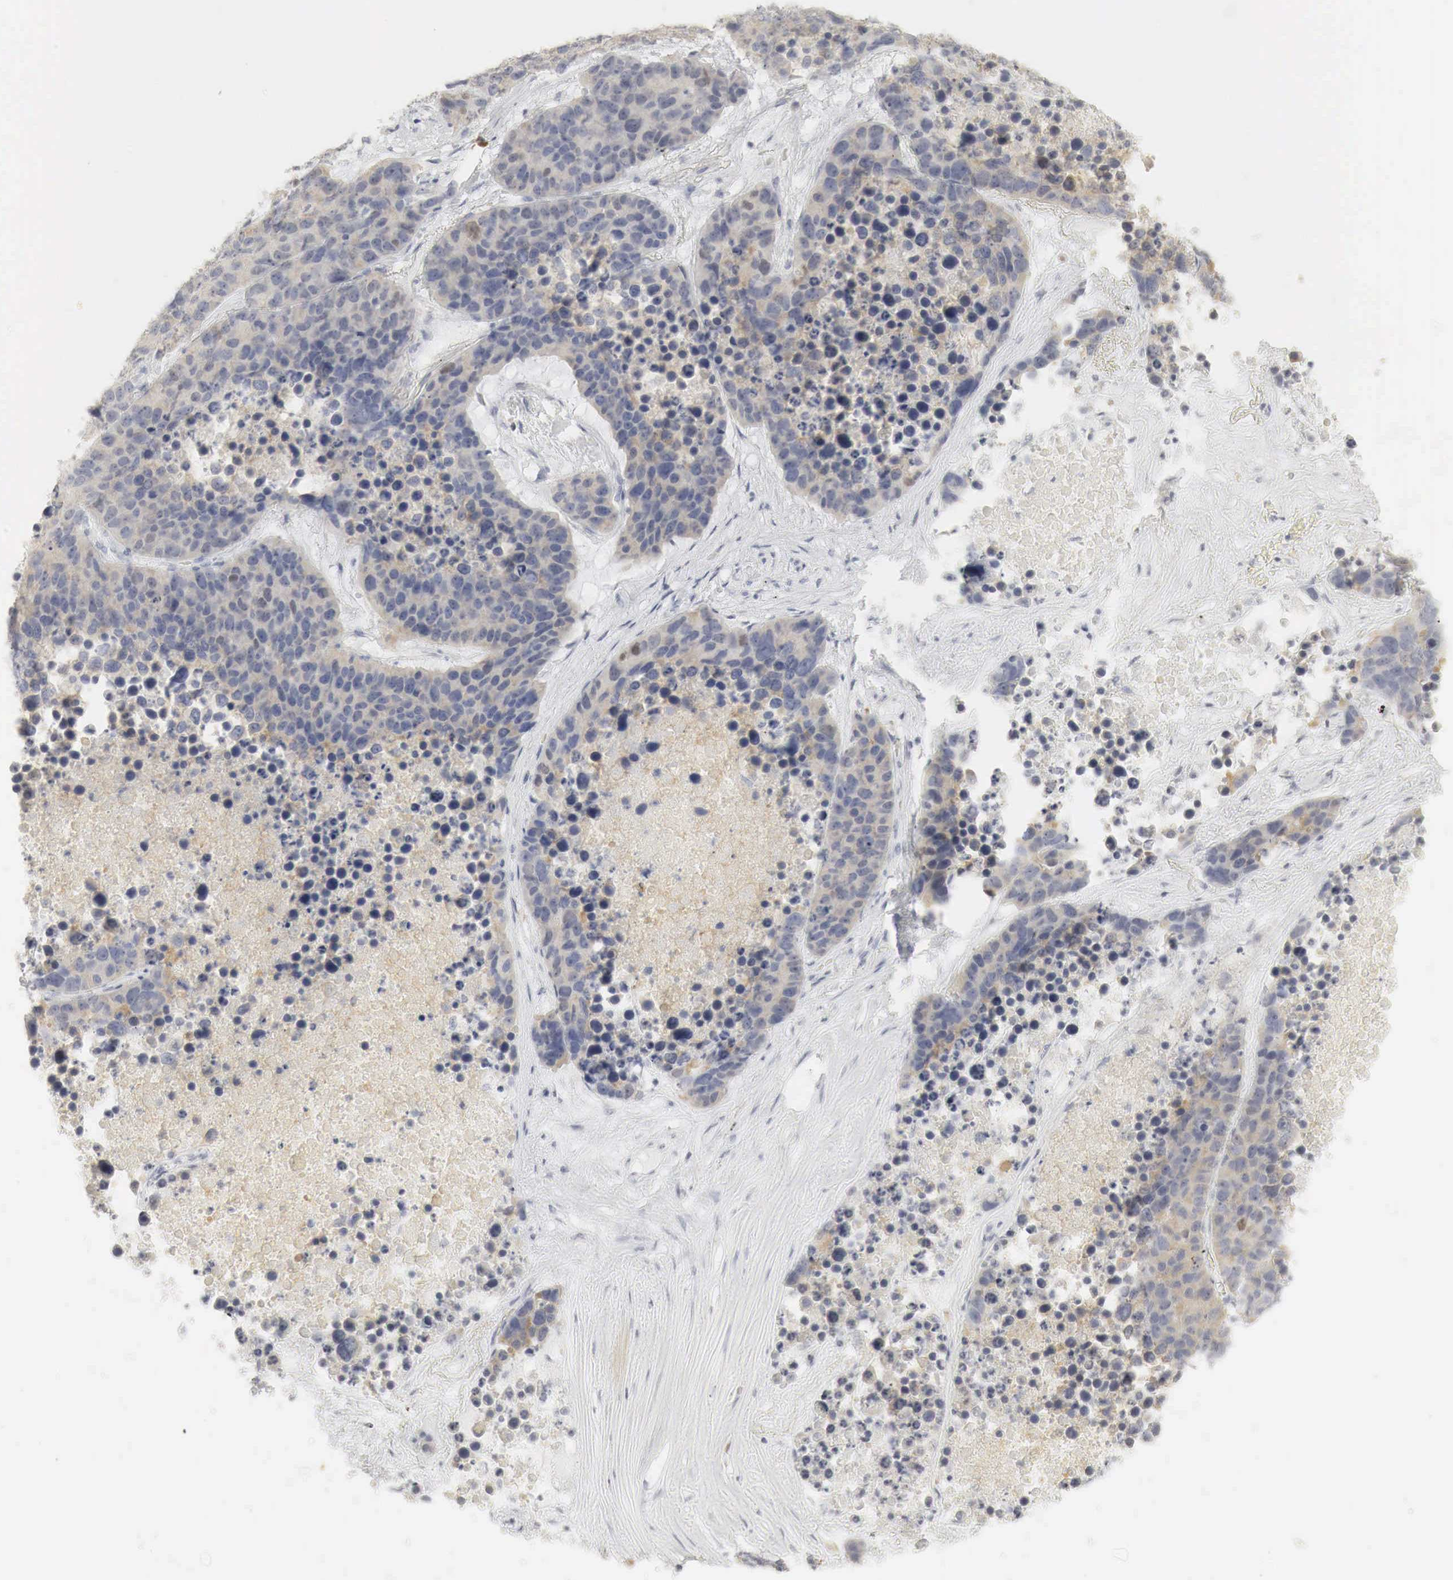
{"staining": {"intensity": "weak", "quantity": "<25%", "location": "cytoplasmic/membranous,nuclear"}, "tissue": "lung cancer", "cell_type": "Tumor cells", "image_type": "cancer", "snomed": [{"axis": "morphology", "description": "Carcinoid, malignant, NOS"}, {"axis": "topography", "description": "Lung"}], "caption": "The image displays no significant staining in tumor cells of lung cancer (carcinoid (malignant)).", "gene": "TP63", "patient": {"sex": "male", "age": 60}}